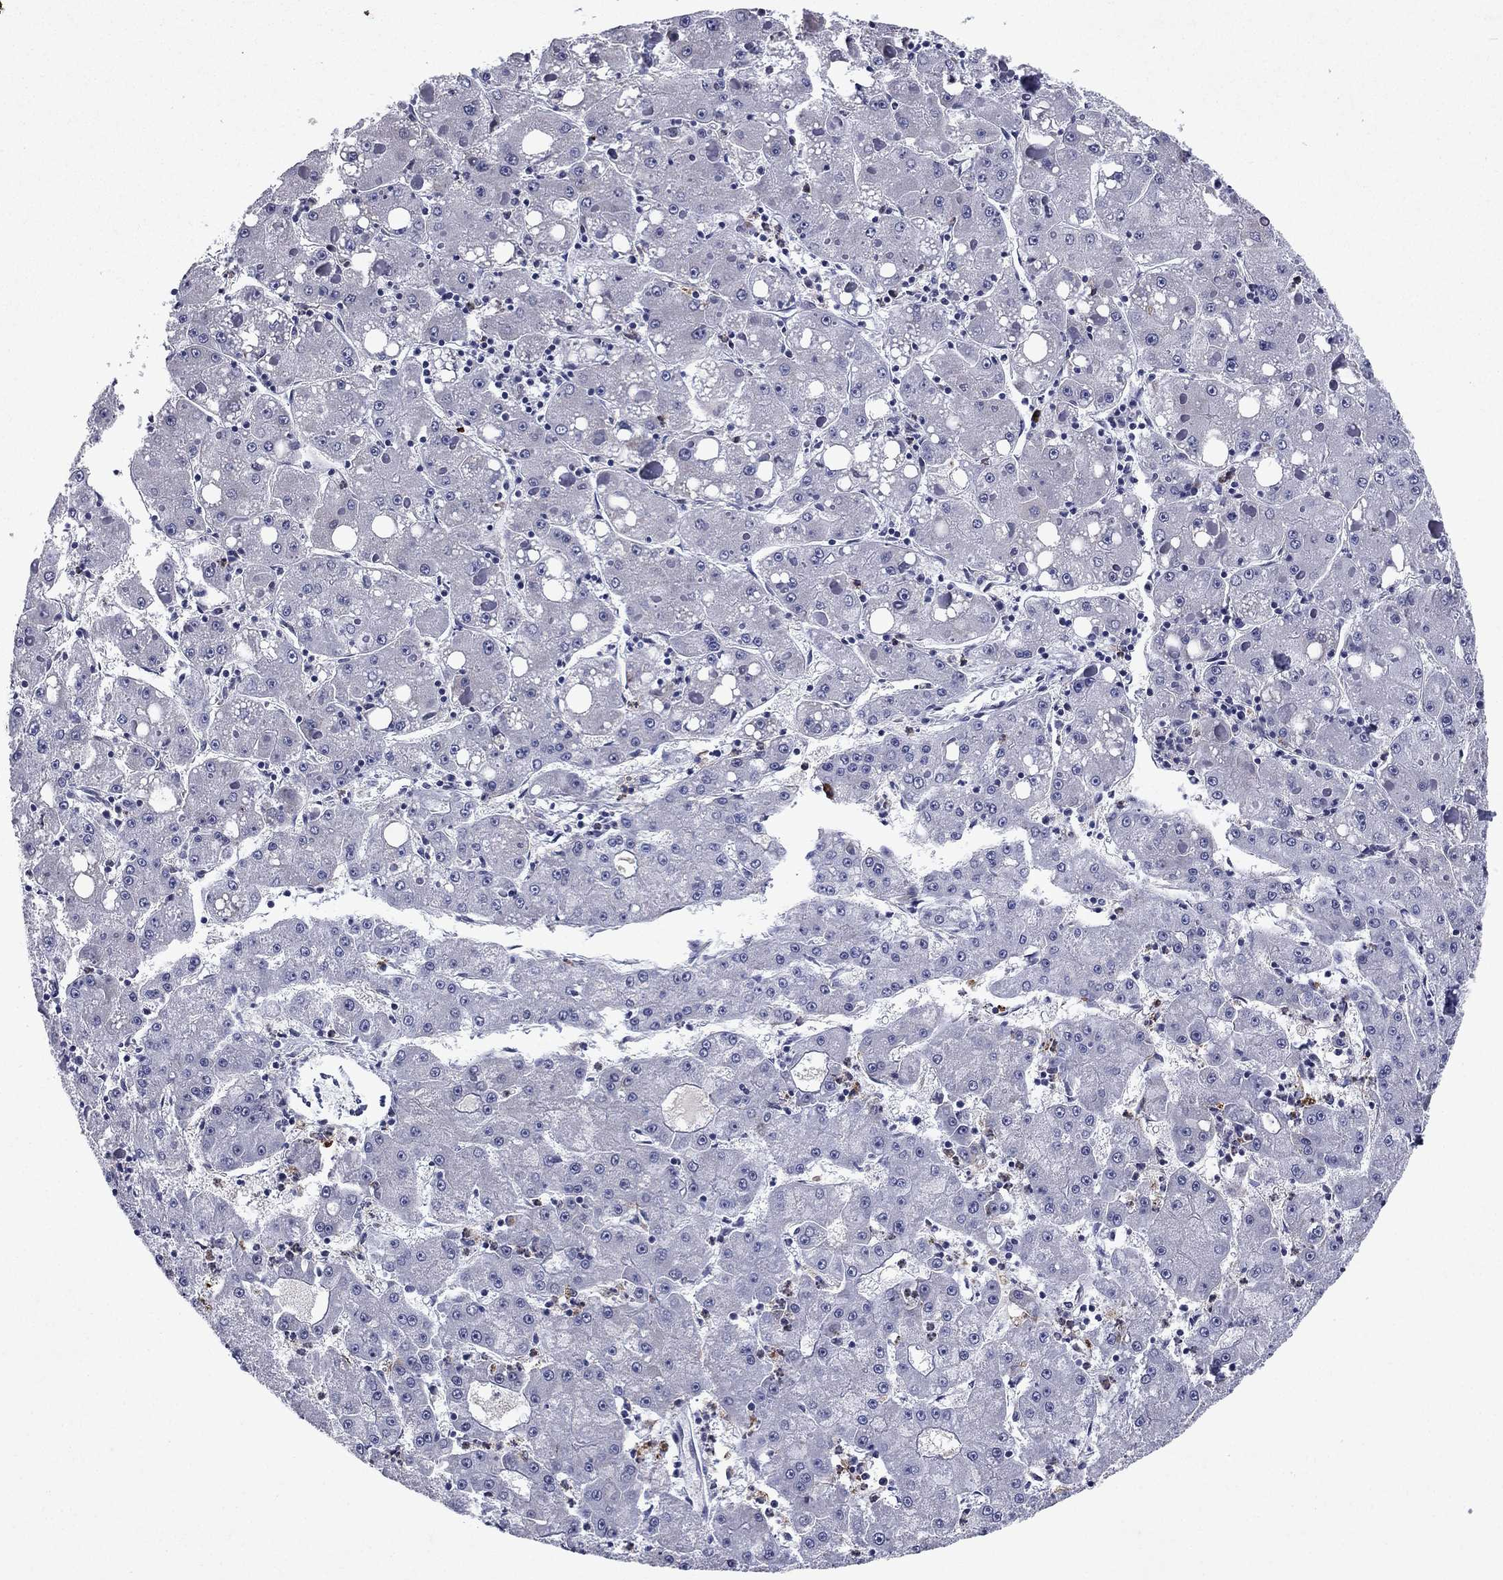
{"staining": {"intensity": "negative", "quantity": "none", "location": "none"}, "tissue": "liver cancer", "cell_type": "Tumor cells", "image_type": "cancer", "snomed": [{"axis": "morphology", "description": "Carcinoma, Hepatocellular, NOS"}, {"axis": "topography", "description": "Liver"}], "caption": "Hepatocellular carcinoma (liver) stained for a protein using immunohistochemistry (IHC) exhibits no positivity tumor cells.", "gene": "ECM1", "patient": {"sex": "male", "age": 73}}